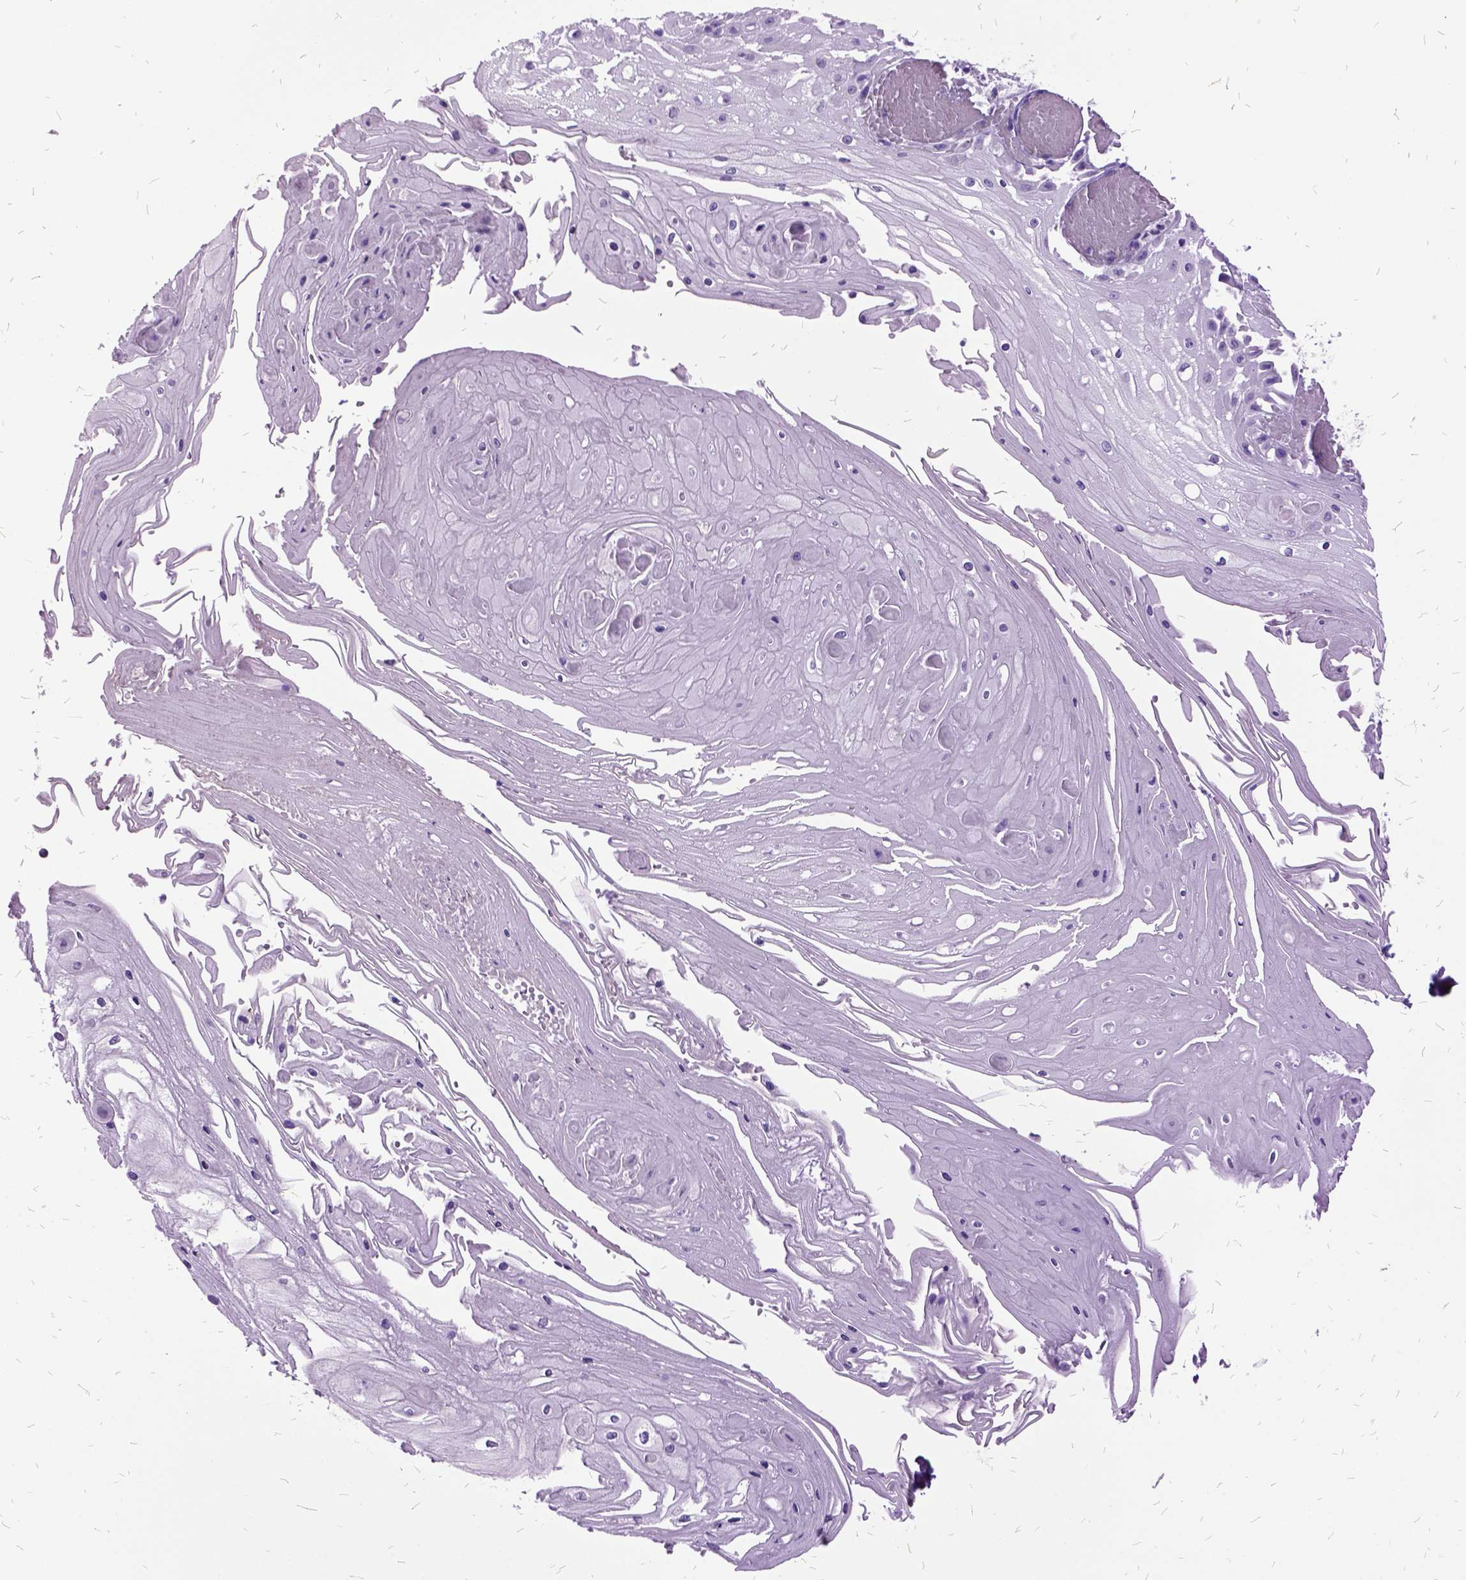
{"staining": {"intensity": "negative", "quantity": "none", "location": "none"}, "tissue": "skin cancer", "cell_type": "Tumor cells", "image_type": "cancer", "snomed": [{"axis": "morphology", "description": "Squamous cell carcinoma, NOS"}, {"axis": "topography", "description": "Skin"}], "caption": "Immunohistochemical staining of human skin cancer (squamous cell carcinoma) displays no significant positivity in tumor cells. Nuclei are stained in blue.", "gene": "MME", "patient": {"sex": "male", "age": 70}}